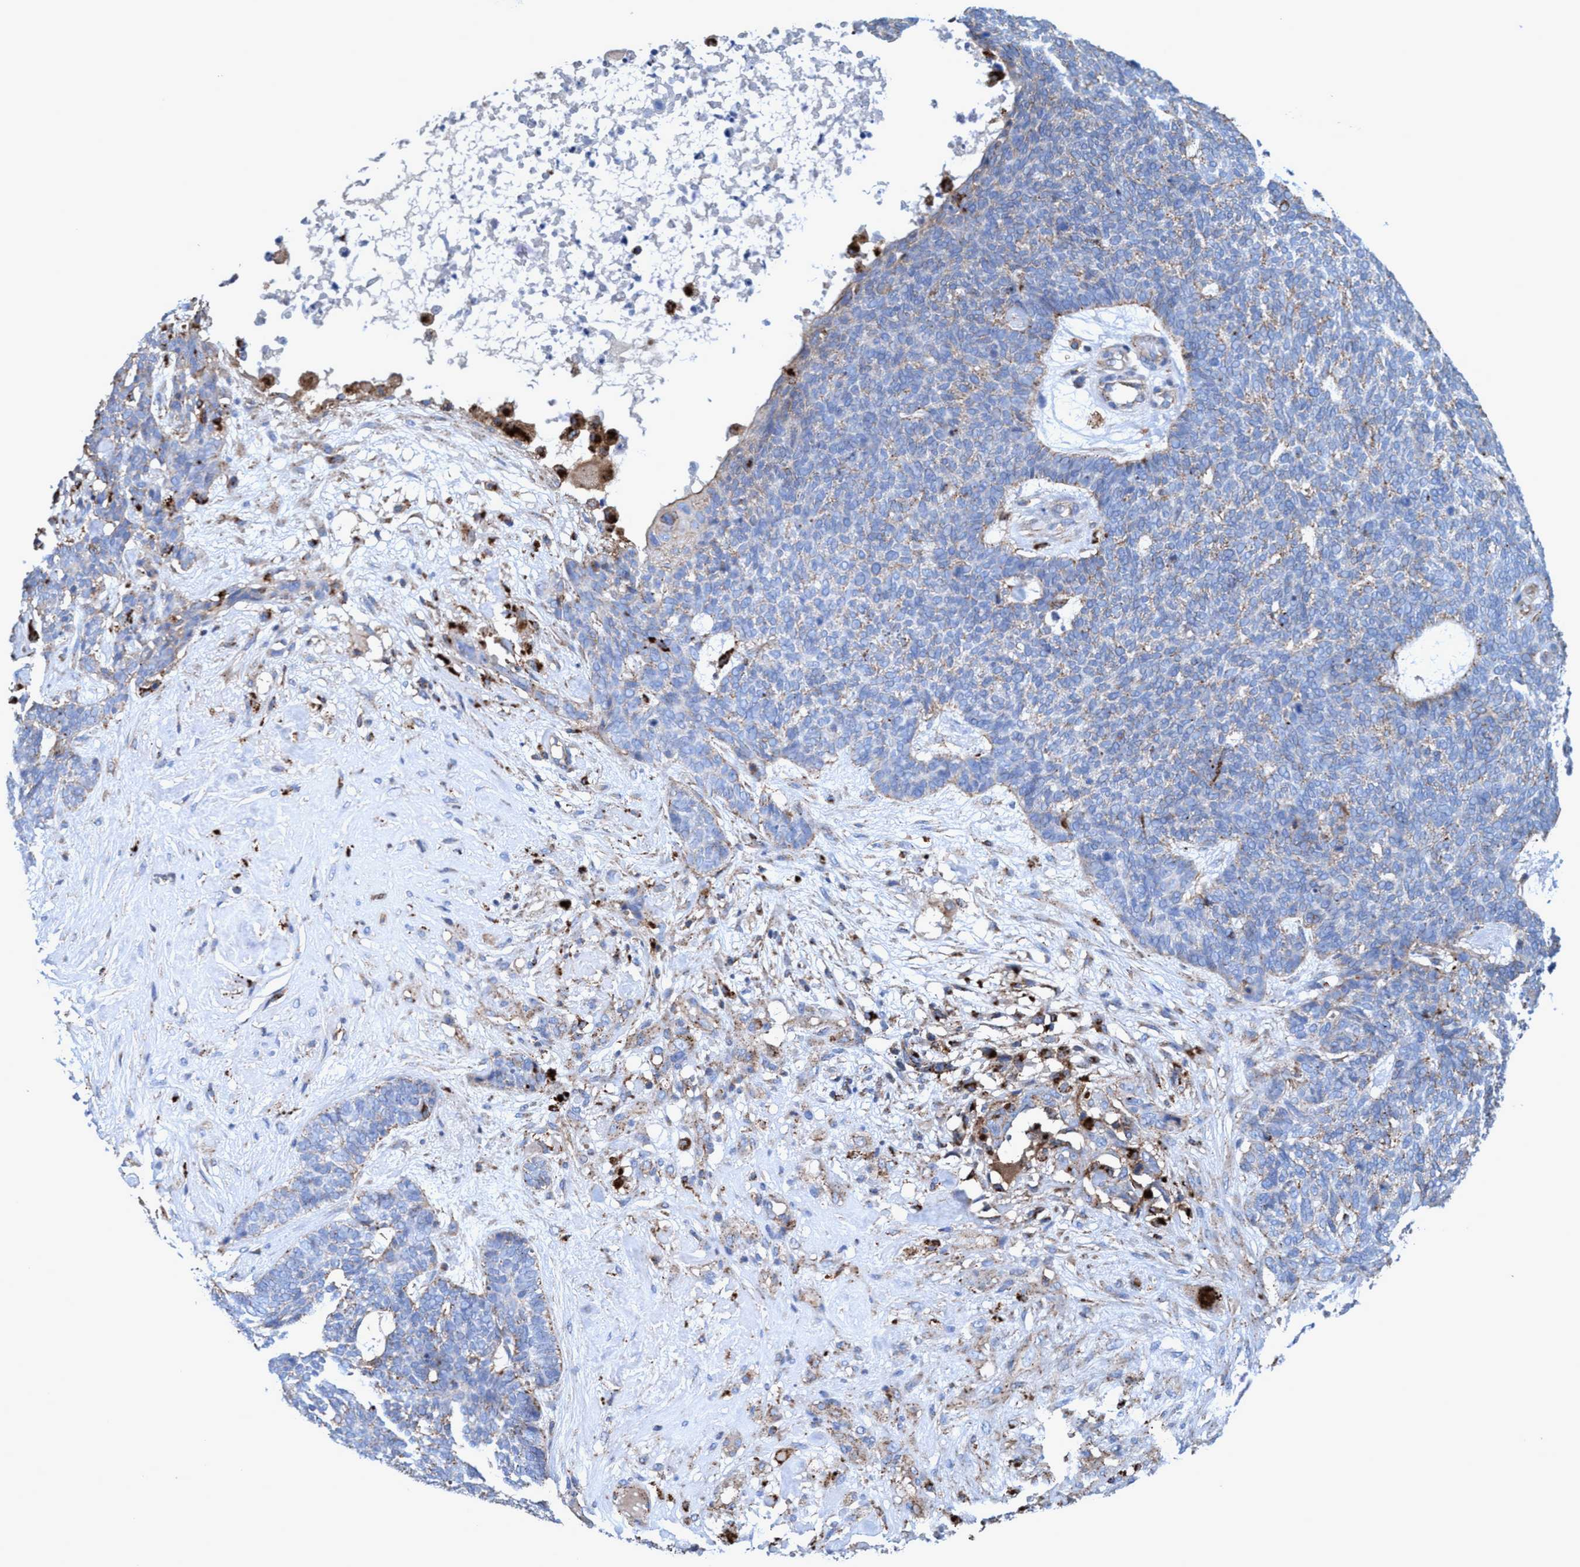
{"staining": {"intensity": "weak", "quantity": "<25%", "location": "cytoplasmic/membranous"}, "tissue": "skin cancer", "cell_type": "Tumor cells", "image_type": "cancer", "snomed": [{"axis": "morphology", "description": "Basal cell carcinoma"}, {"axis": "topography", "description": "Skin"}], "caption": "An IHC micrograph of skin basal cell carcinoma is shown. There is no staining in tumor cells of skin basal cell carcinoma. Nuclei are stained in blue.", "gene": "TRIM65", "patient": {"sex": "female", "age": 84}}